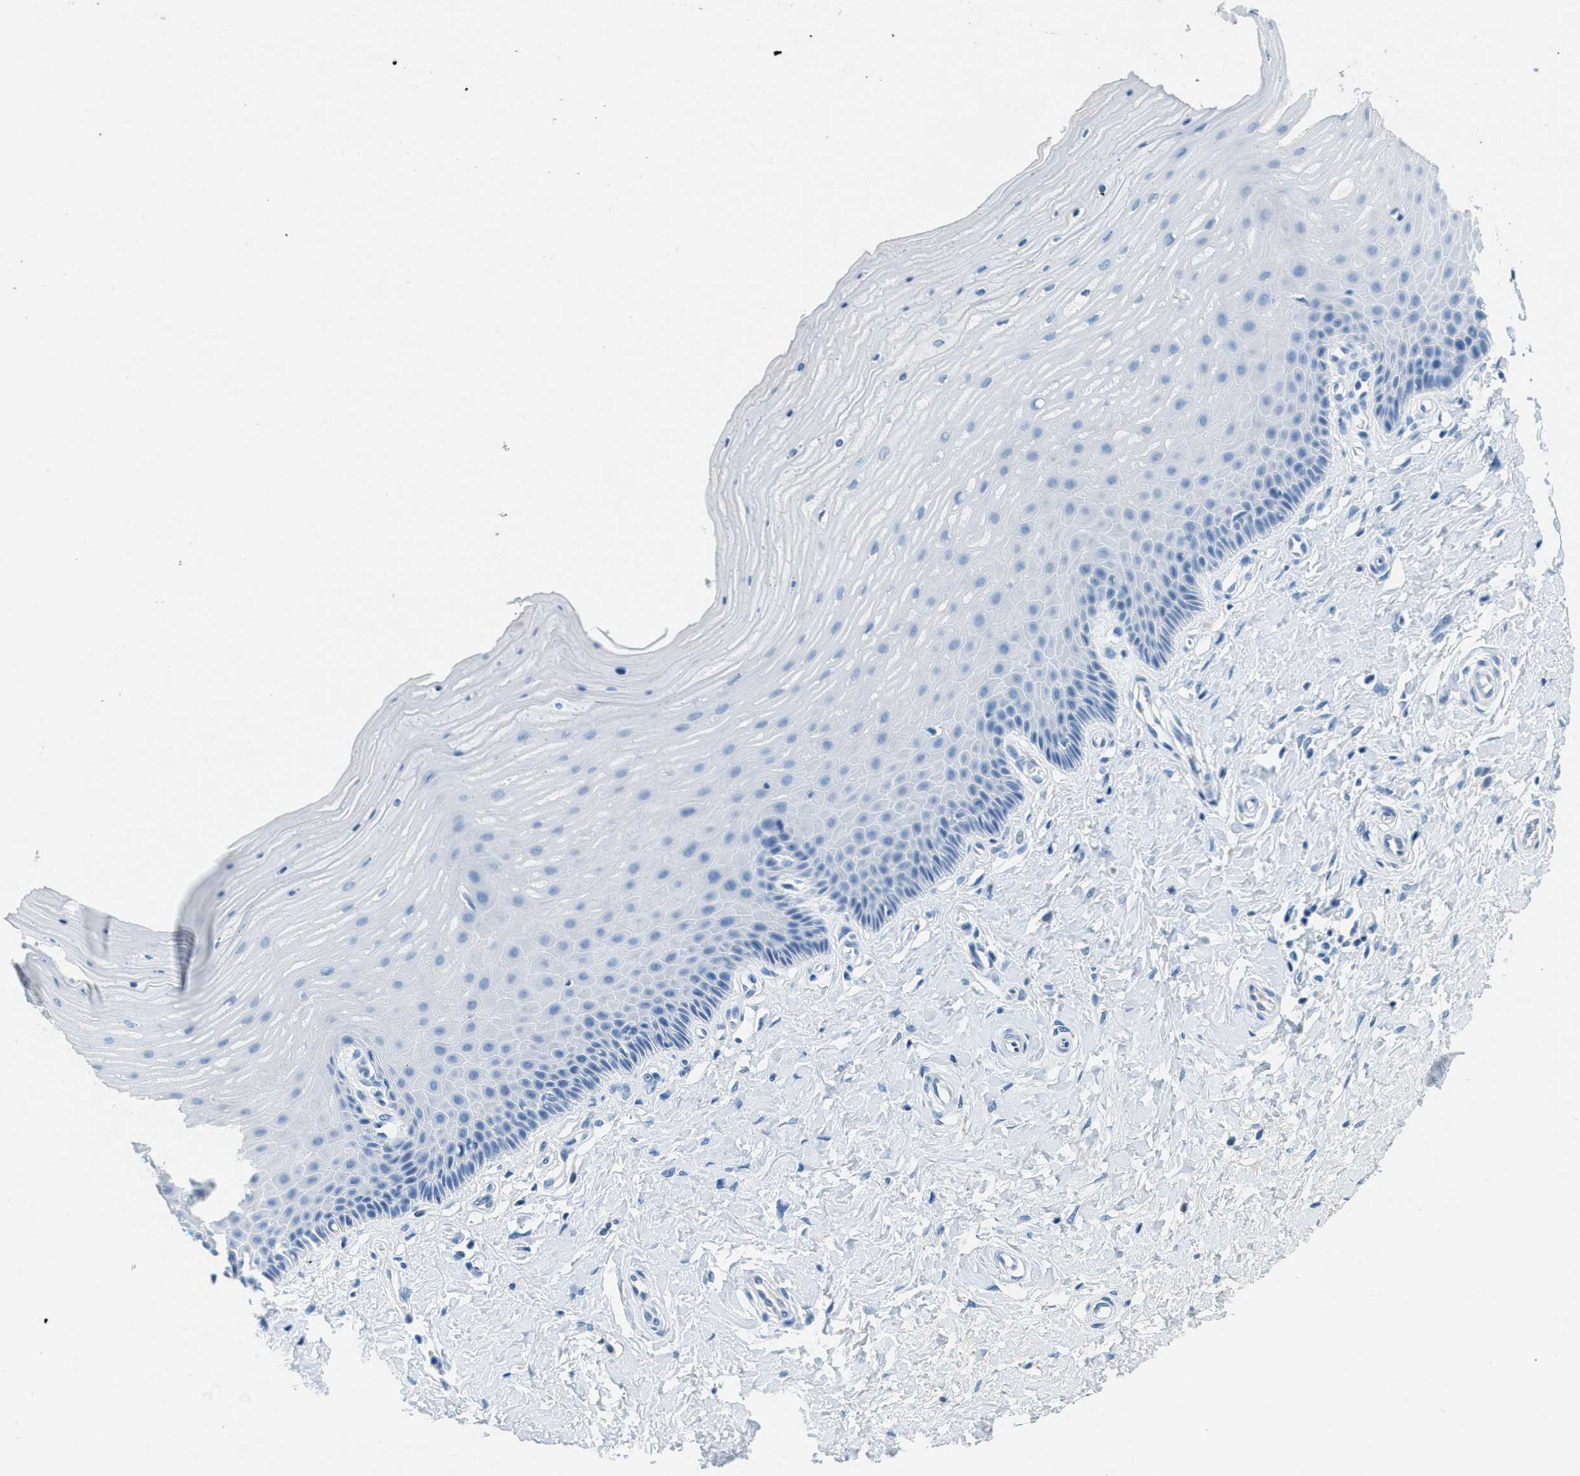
{"staining": {"intensity": "negative", "quantity": "none", "location": "none"}, "tissue": "cervix", "cell_type": "Squamous epithelial cells", "image_type": "normal", "snomed": [{"axis": "morphology", "description": "Normal tissue, NOS"}, {"axis": "topography", "description": "Cervix"}], "caption": "This micrograph is of normal cervix stained with immunohistochemistry (IHC) to label a protein in brown with the nuclei are counter-stained blue. There is no positivity in squamous epithelial cells.", "gene": "A2M", "patient": {"sex": "female", "age": 55}}